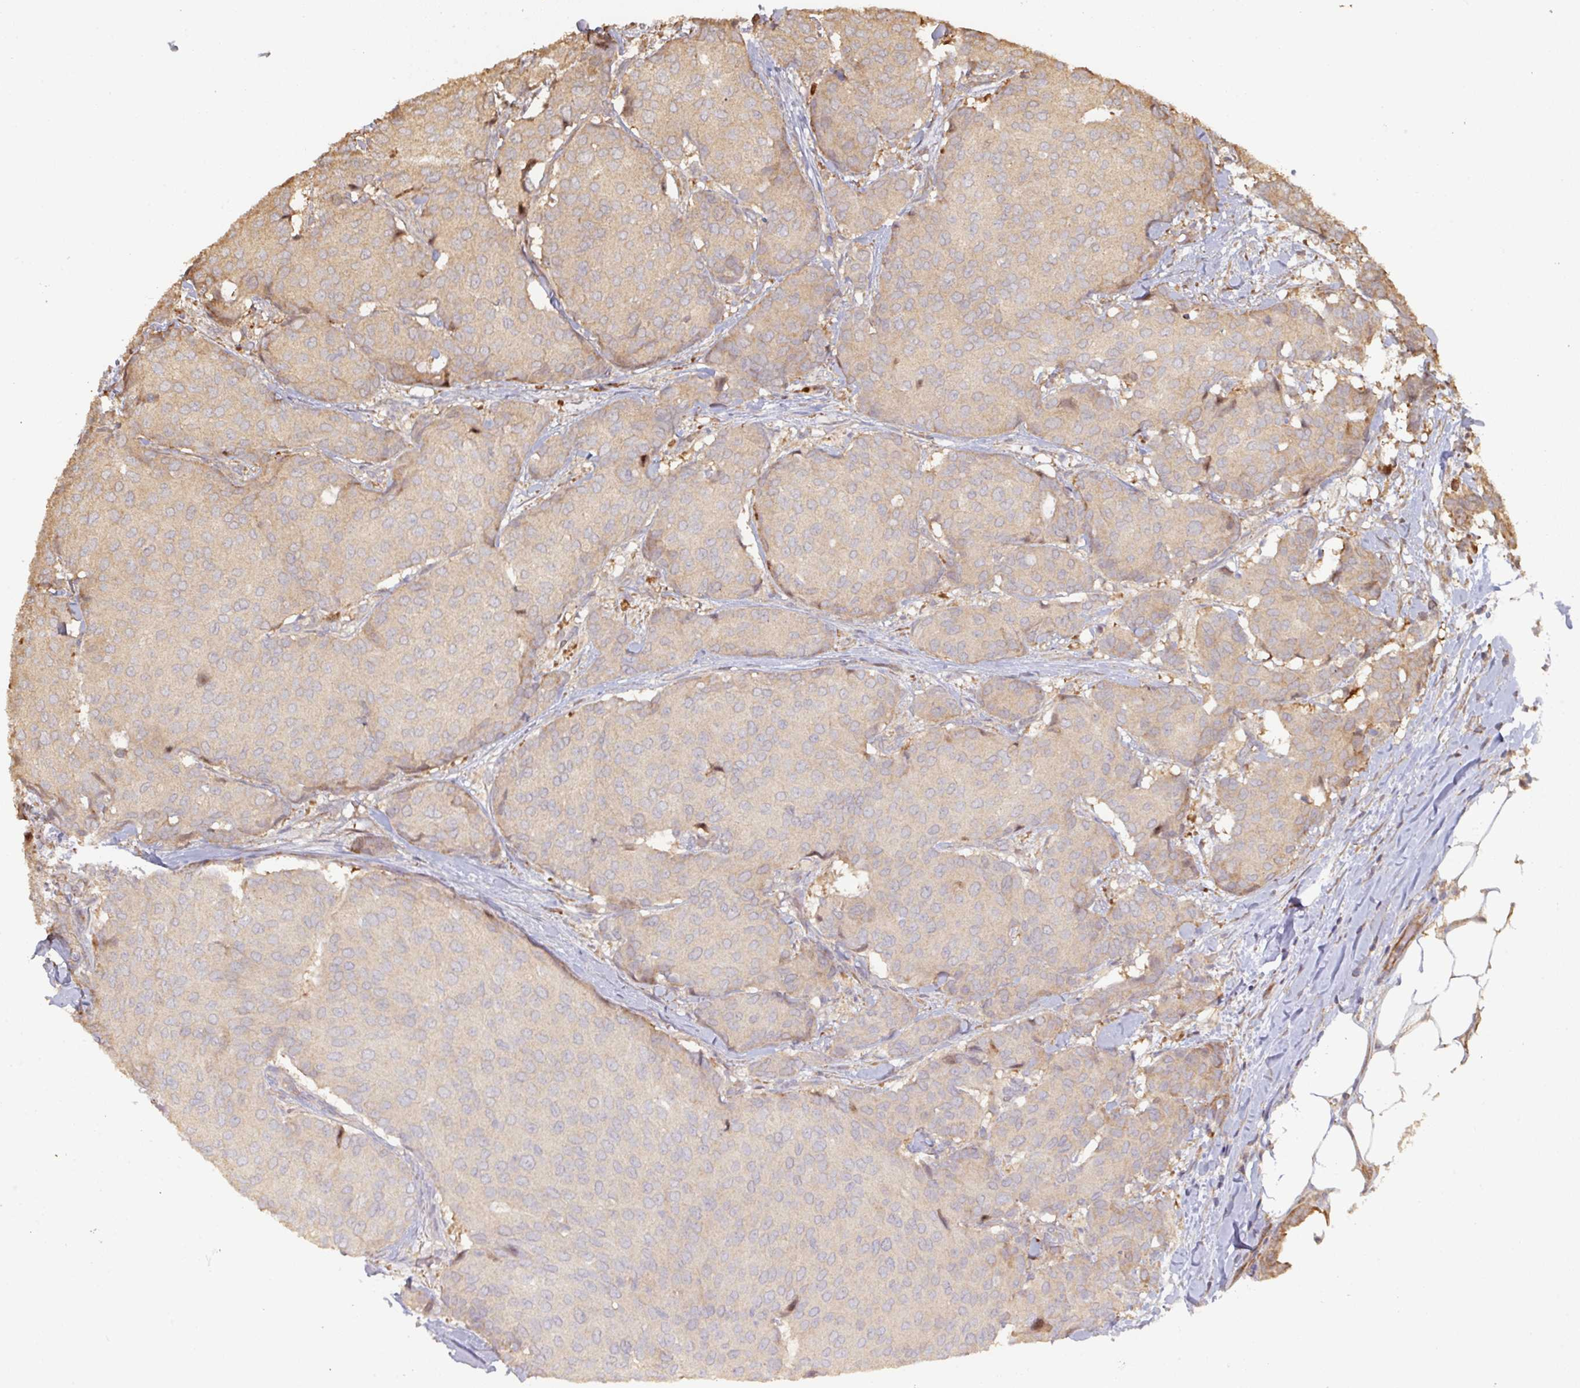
{"staining": {"intensity": "weak", "quantity": ">75%", "location": "cytoplasmic/membranous"}, "tissue": "breast cancer", "cell_type": "Tumor cells", "image_type": "cancer", "snomed": [{"axis": "morphology", "description": "Duct carcinoma"}, {"axis": "topography", "description": "Breast"}], "caption": "Immunohistochemical staining of breast intraductal carcinoma reveals low levels of weak cytoplasmic/membranous protein positivity in about >75% of tumor cells.", "gene": "CA7", "patient": {"sex": "female", "age": 75}}